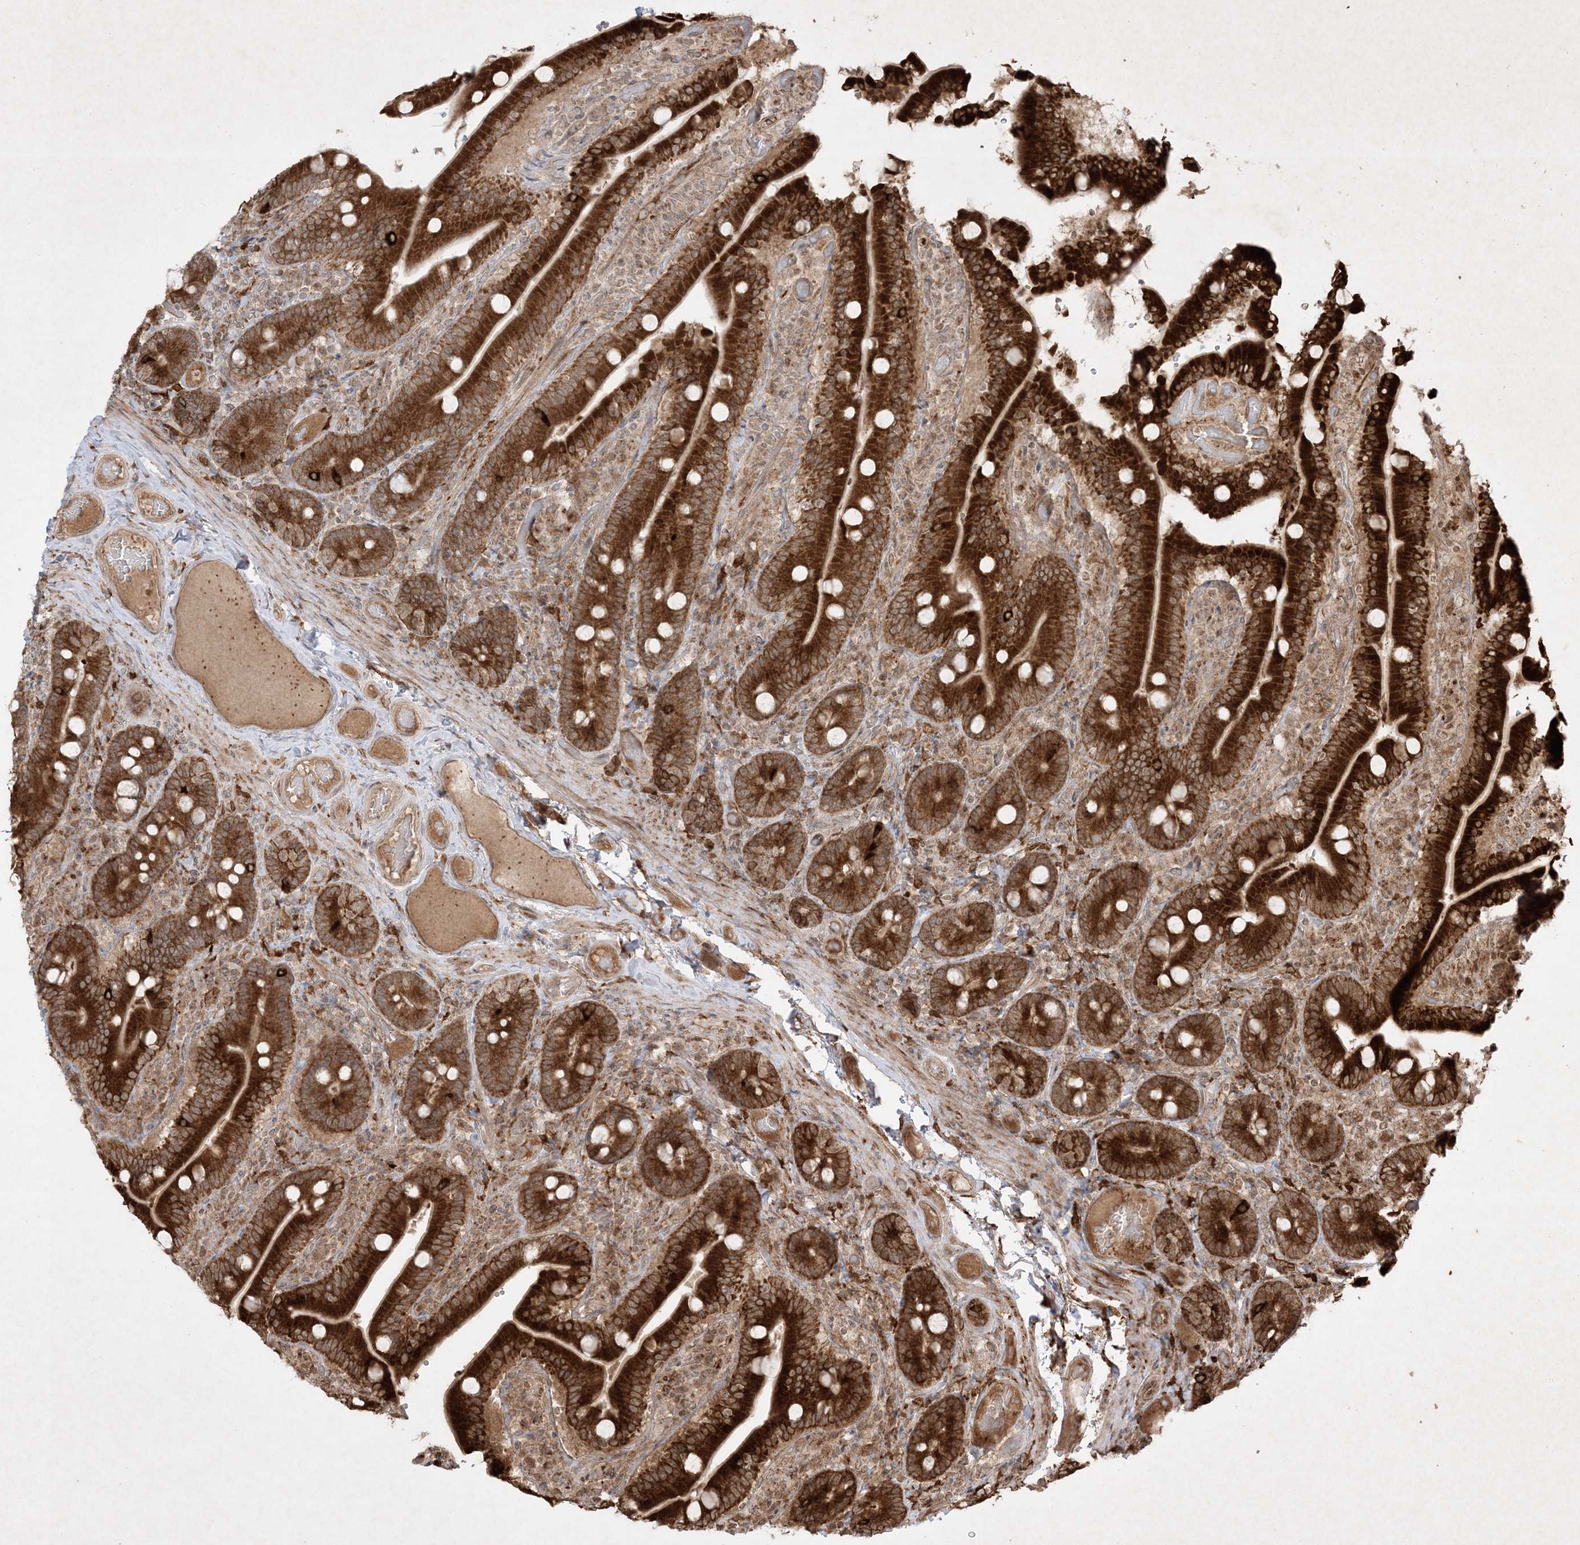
{"staining": {"intensity": "strong", "quantity": ">75%", "location": "cytoplasmic/membranous"}, "tissue": "duodenum", "cell_type": "Glandular cells", "image_type": "normal", "snomed": [{"axis": "morphology", "description": "Normal tissue, NOS"}, {"axis": "topography", "description": "Duodenum"}], "caption": "A high-resolution image shows IHC staining of benign duodenum, which exhibits strong cytoplasmic/membranous expression in about >75% of glandular cells.", "gene": "PTK6", "patient": {"sex": "female", "age": 62}}